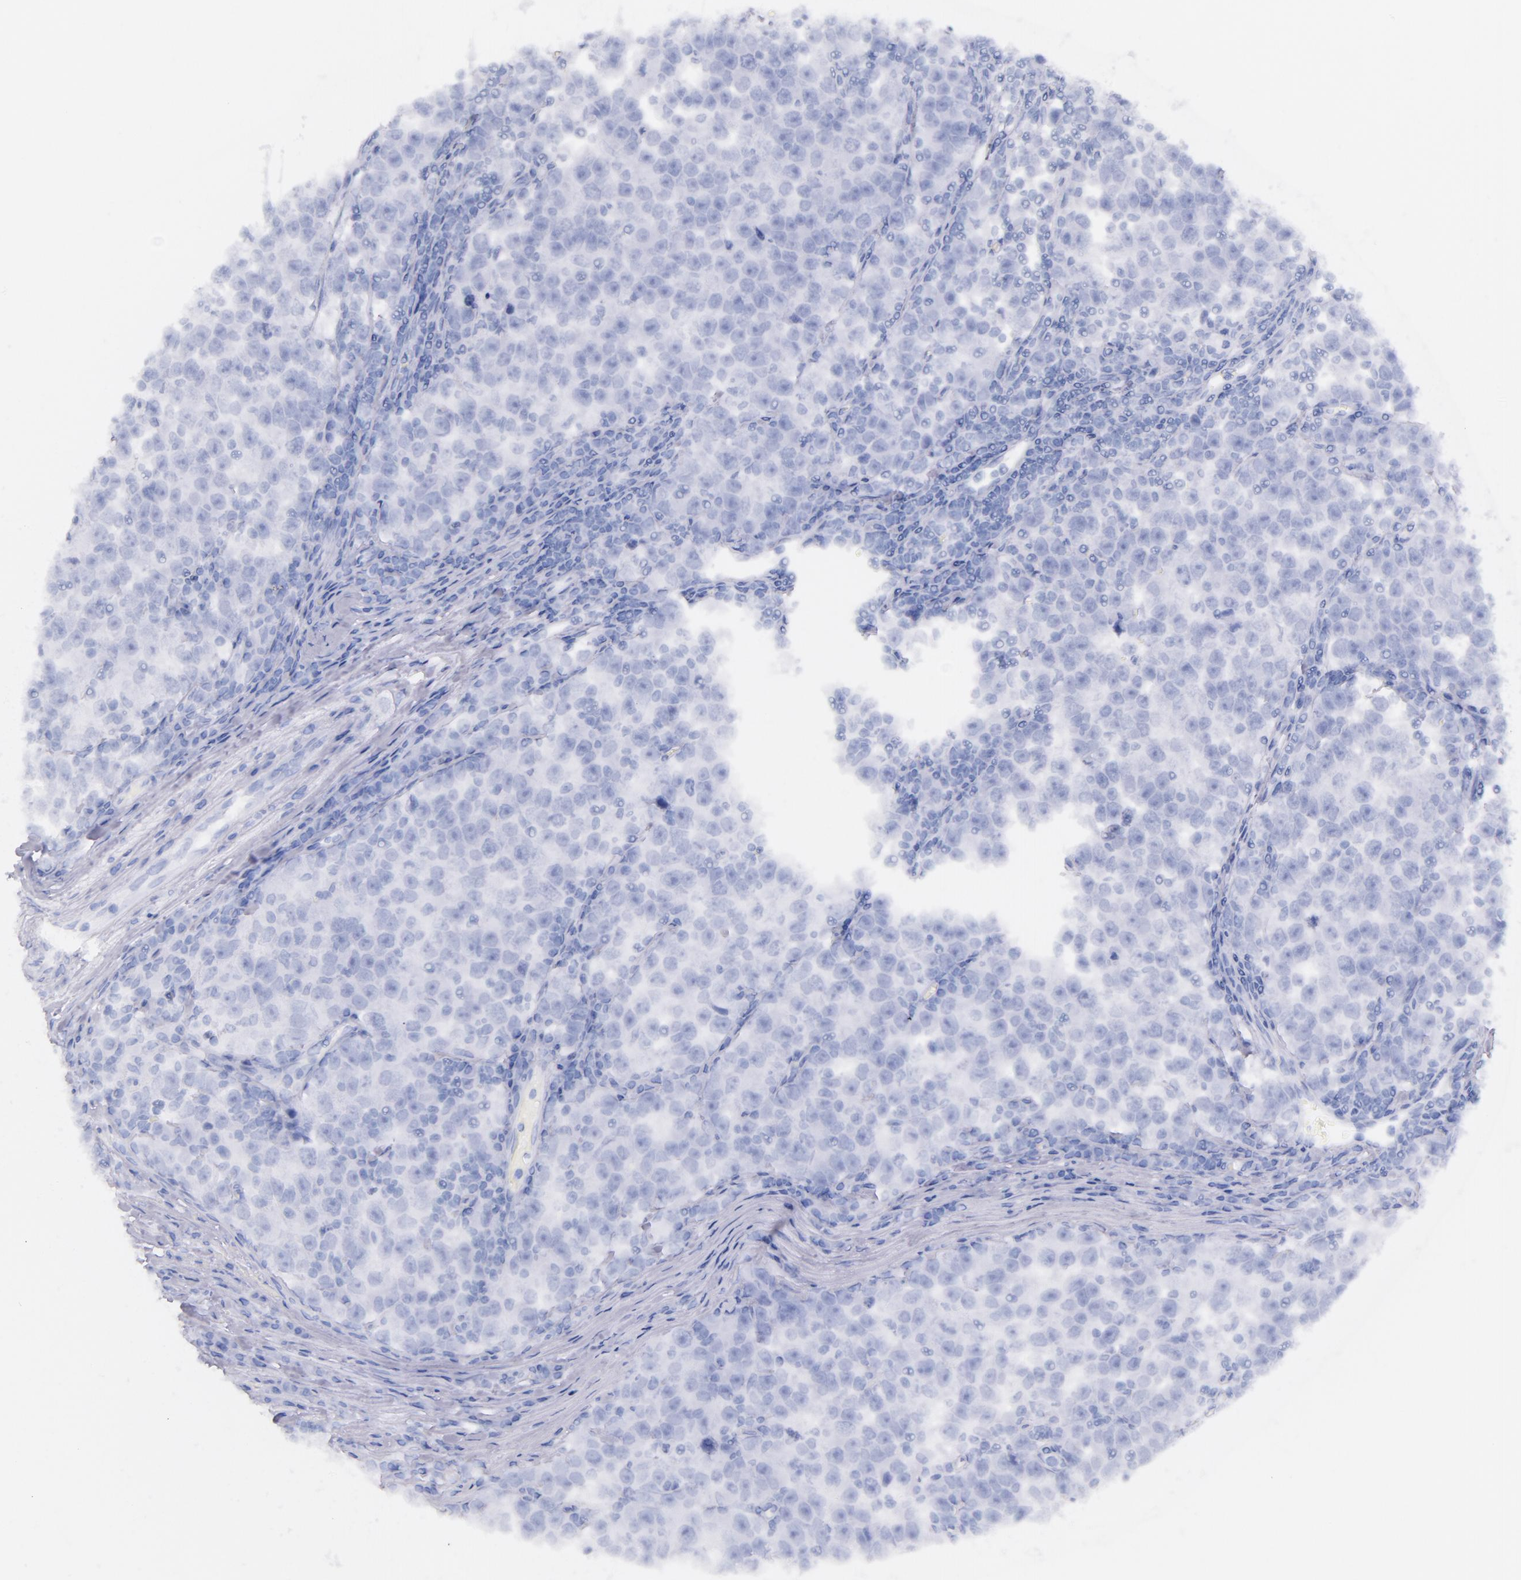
{"staining": {"intensity": "negative", "quantity": "none", "location": "none"}, "tissue": "testis cancer", "cell_type": "Tumor cells", "image_type": "cancer", "snomed": [{"axis": "morphology", "description": "Seminoma, NOS"}, {"axis": "topography", "description": "Testis"}], "caption": "The micrograph reveals no staining of tumor cells in testis cancer.", "gene": "CD44", "patient": {"sex": "male", "age": 43}}